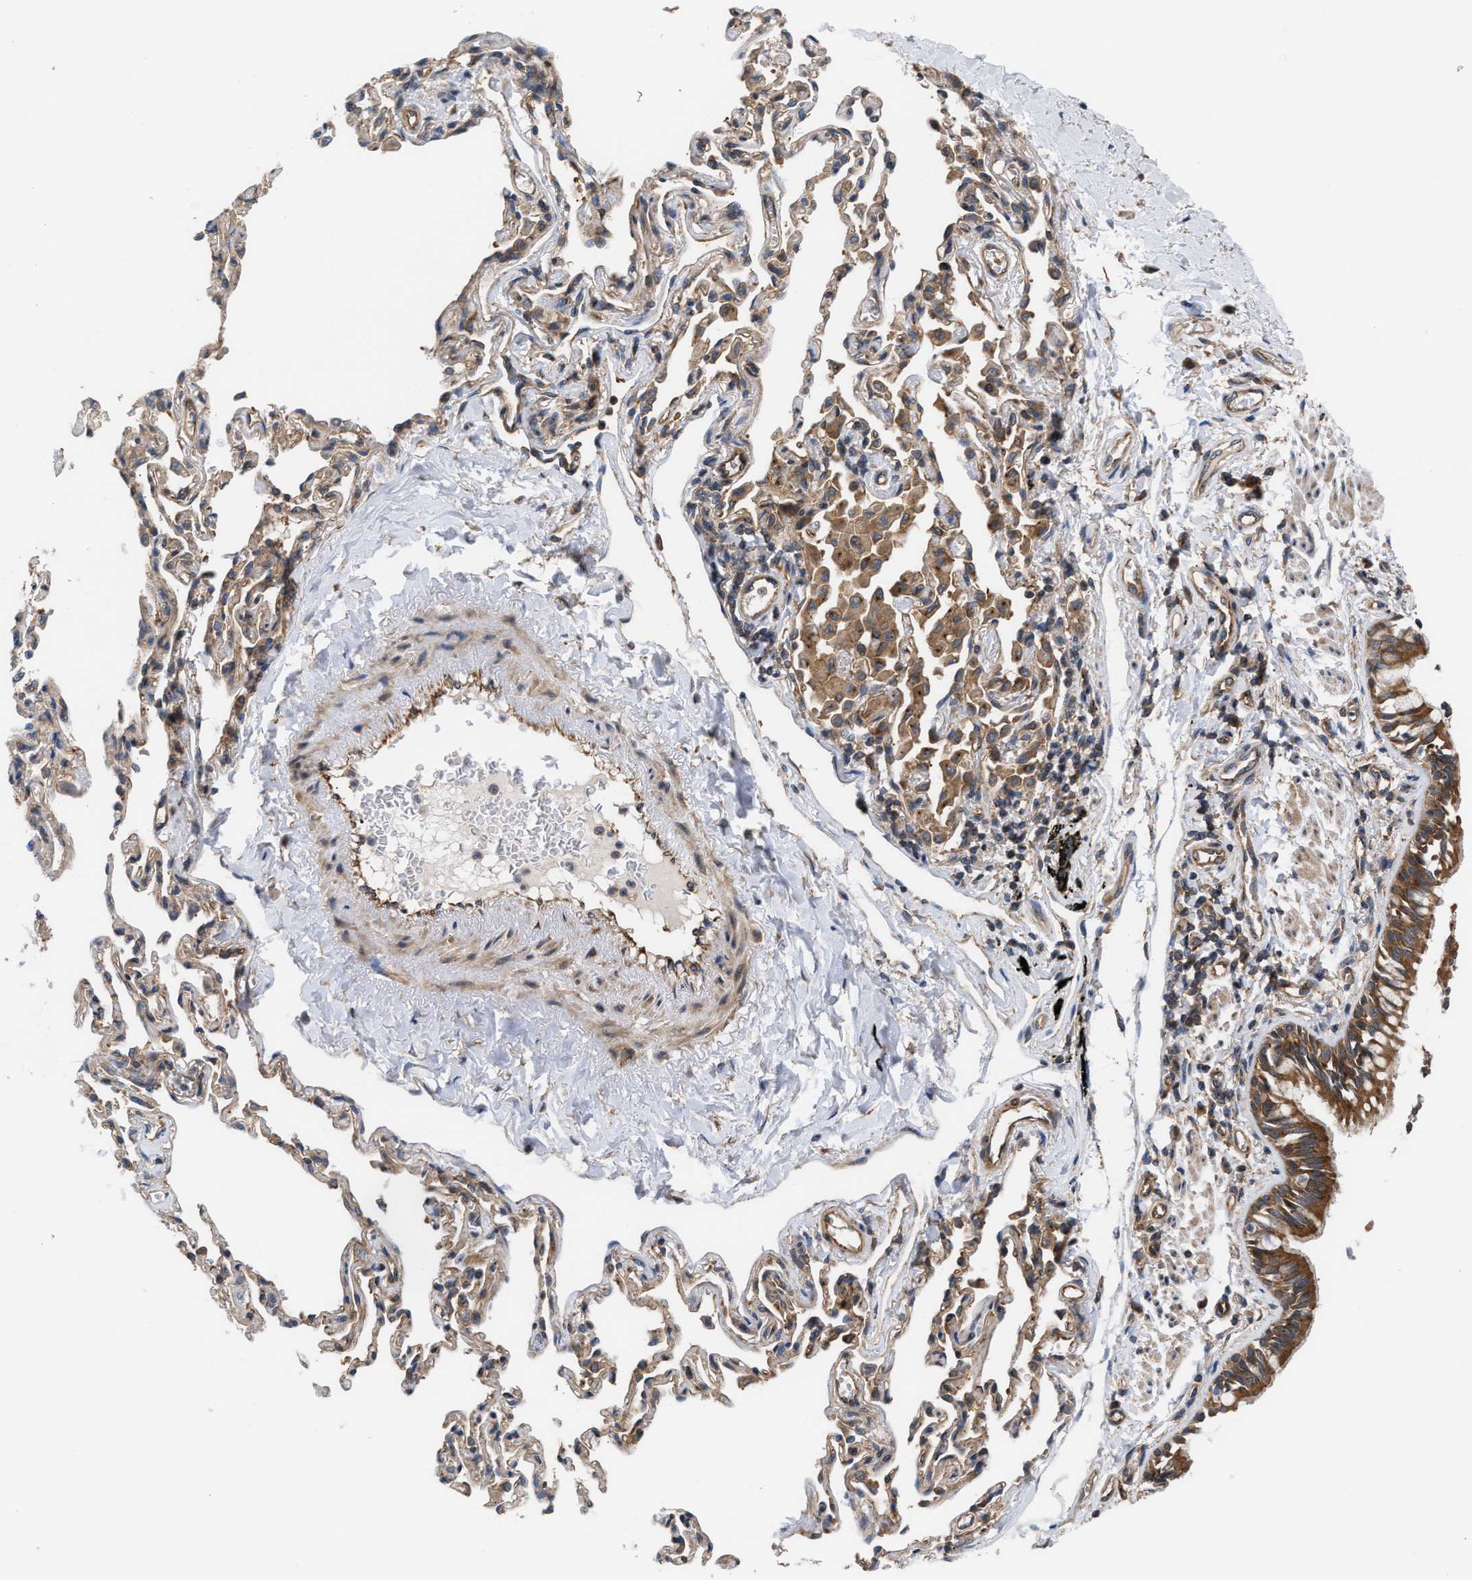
{"staining": {"intensity": "strong", "quantity": ">75%", "location": "cytoplasmic/membranous"}, "tissue": "bronchus", "cell_type": "Respiratory epithelial cells", "image_type": "normal", "snomed": [{"axis": "morphology", "description": "Normal tissue, NOS"}, {"axis": "topography", "description": "Bronchus"}, {"axis": "topography", "description": "Lung"}], "caption": "Immunohistochemistry photomicrograph of unremarkable human bronchus stained for a protein (brown), which displays high levels of strong cytoplasmic/membranous expression in about >75% of respiratory epithelial cells.", "gene": "LAPTM4B", "patient": {"sex": "male", "age": 64}}